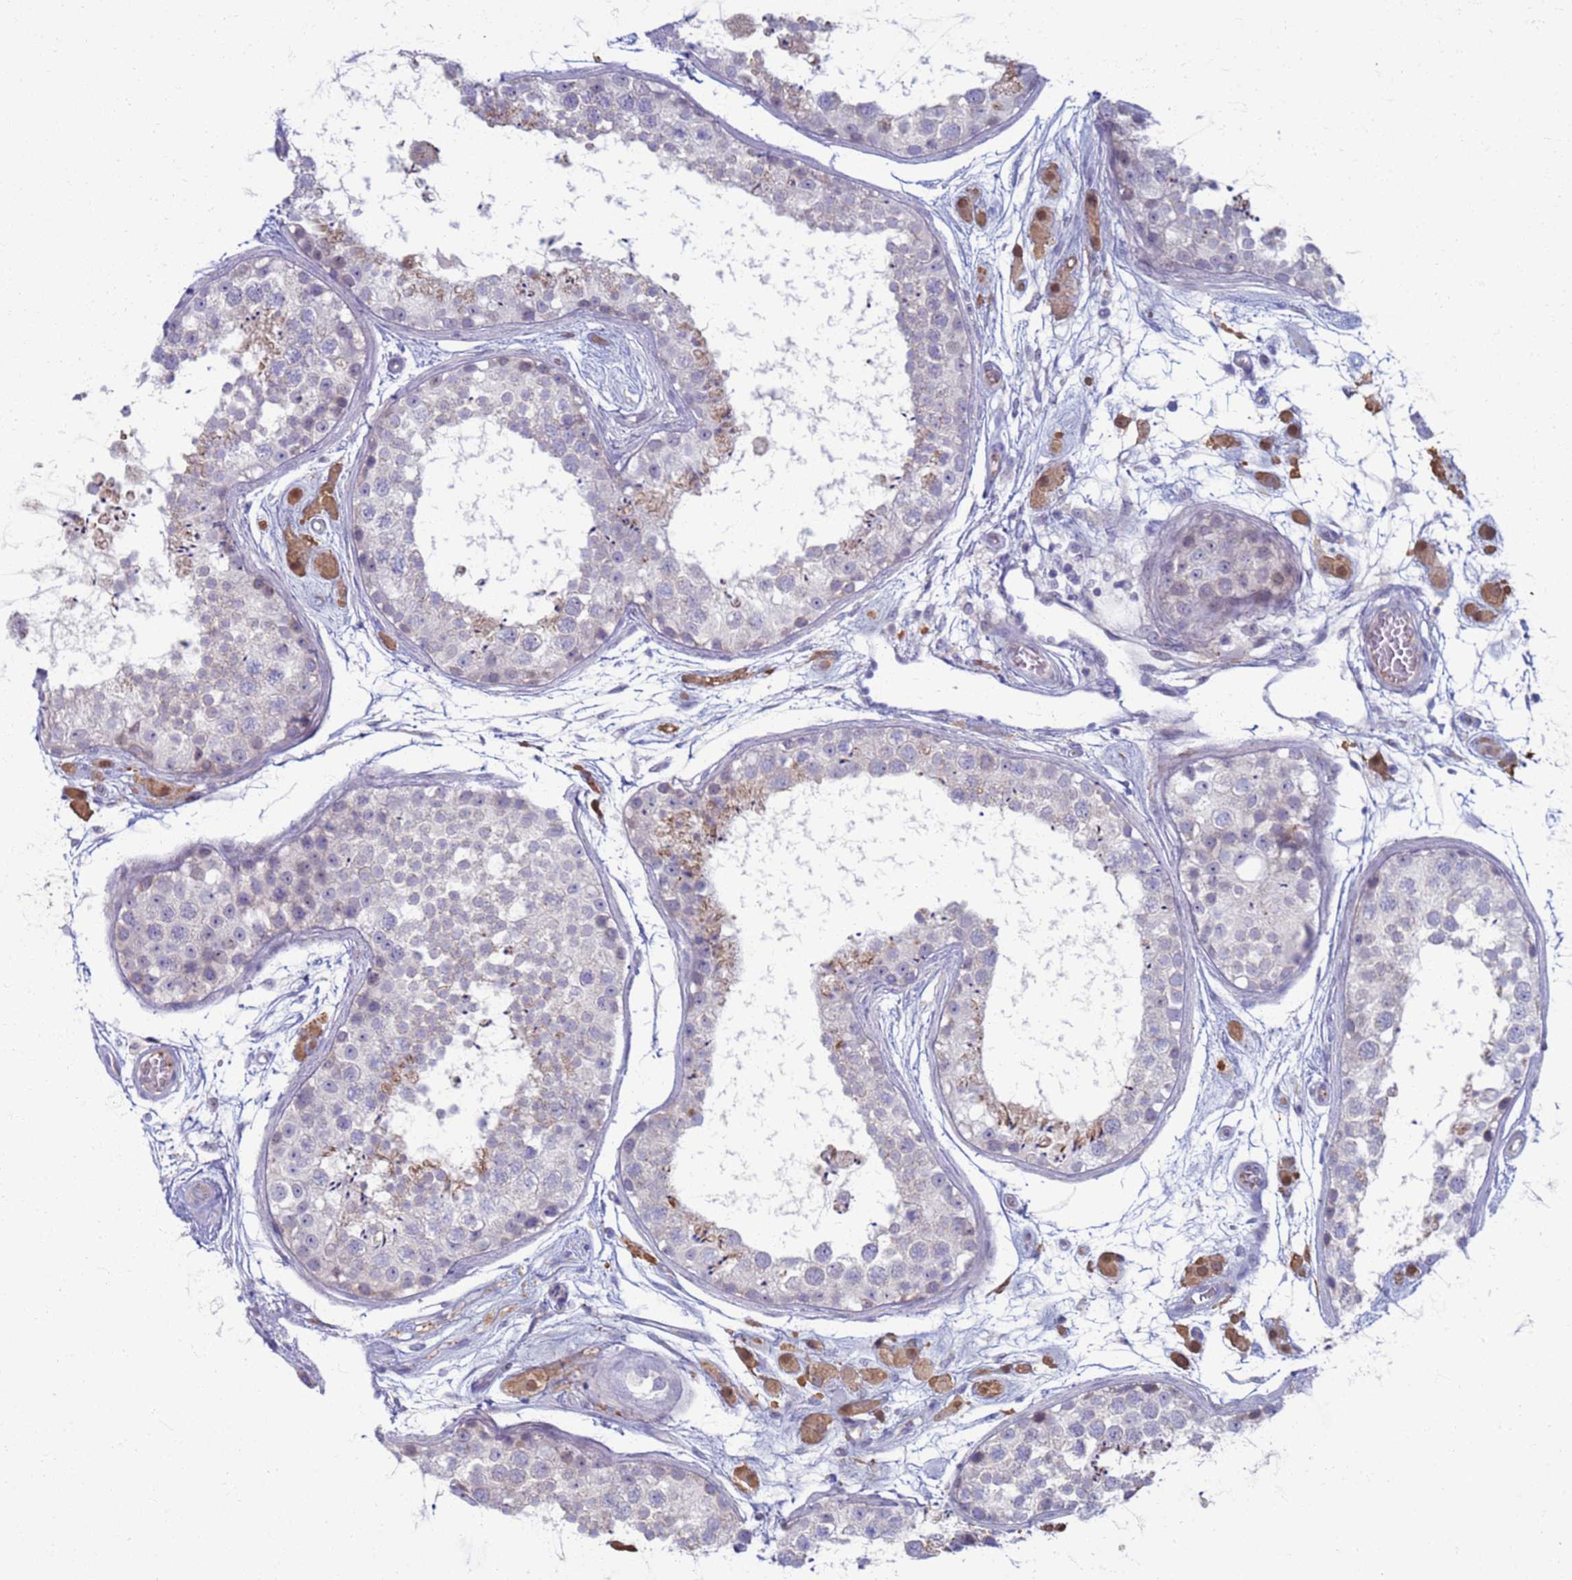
{"staining": {"intensity": "negative", "quantity": "none", "location": "none"}, "tissue": "testis", "cell_type": "Cells in seminiferous ducts", "image_type": "normal", "snomed": [{"axis": "morphology", "description": "Normal tissue, NOS"}, {"axis": "topography", "description": "Testis"}], "caption": "This is a image of IHC staining of benign testis, which shows no staining in cells in seminiferous ducts.", "gene": "CLCA2", "patient": {"sex": "male", "age": 25}}